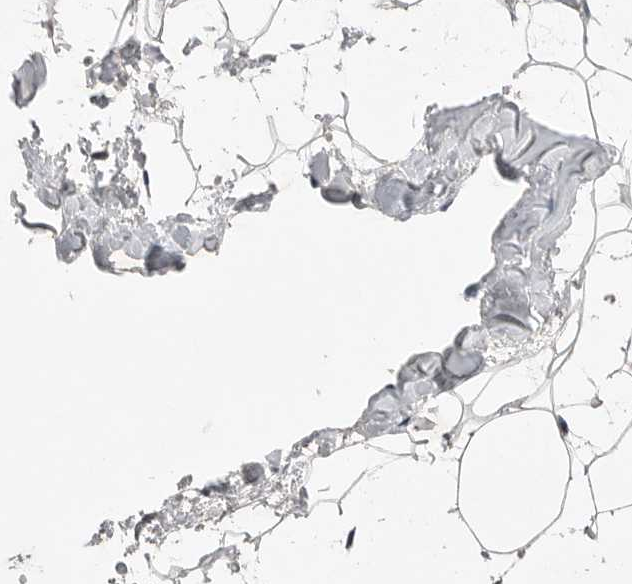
{"staining": {"intensity": "negative", "quantity": "none", "location": "none"}, "tissue": "adipose tissue", "cell_type": "Adipocytes", "image_type": "normal", "snomed": [{"axis": "morphology", "description": "Normal tissue, NOS"}, {"axis": "morphology", "description": "Fibrosis, NOS"}, {"axis": "topography", "description": "Breast"}, {"axis": "topography", "description": "Adipose tissue"}], "caption": "Protein analysis of normal adipose tissue shows no significant expression in adipocytes.", "gene": "MFAP3L", "patient": {"sex": "female", "age": 39}}